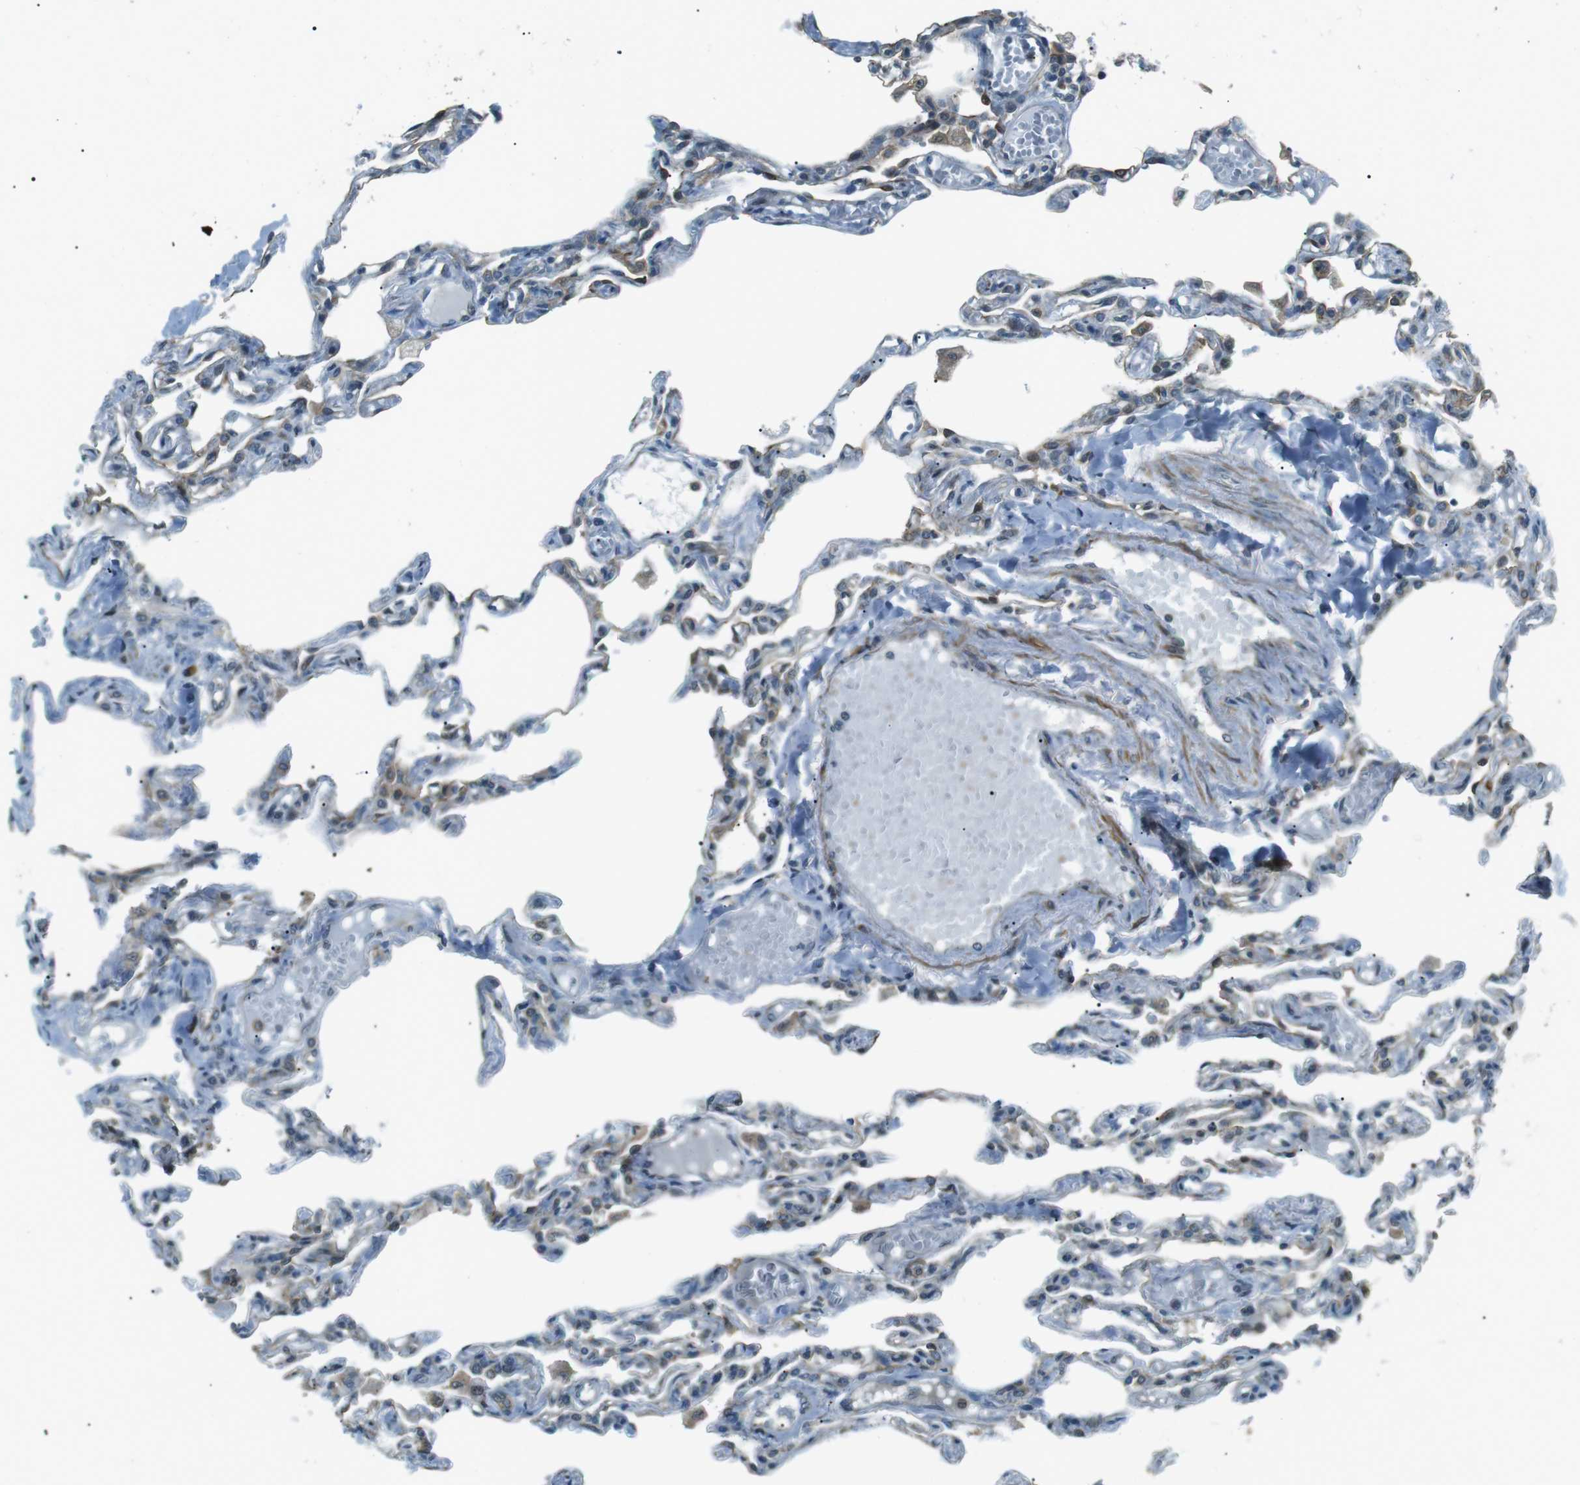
{"staining": {"intensity": "weak", "quantity": "<25%", "location": "cytoplasmic/membranous"}, "tissue": "lung", "cell_type": "Alveolar cells", "image_type": "normal", "snomed": [{"axis": "morphology", "description": "Normal tissue, NOS"}, {"axis": "topography", "description": "Lung"}], "caption": "Alveolar cells show no significant protein expression in benign lung. Brightfield microscopy of immunohistochemistry (IHC) stained with DAB (3,3'-diaminobenzidine) (brown) and hematoxylin (blue), captured at high magnification.", "gene": "TMEM74", "patient": {"sex": "male", "age": 21}}